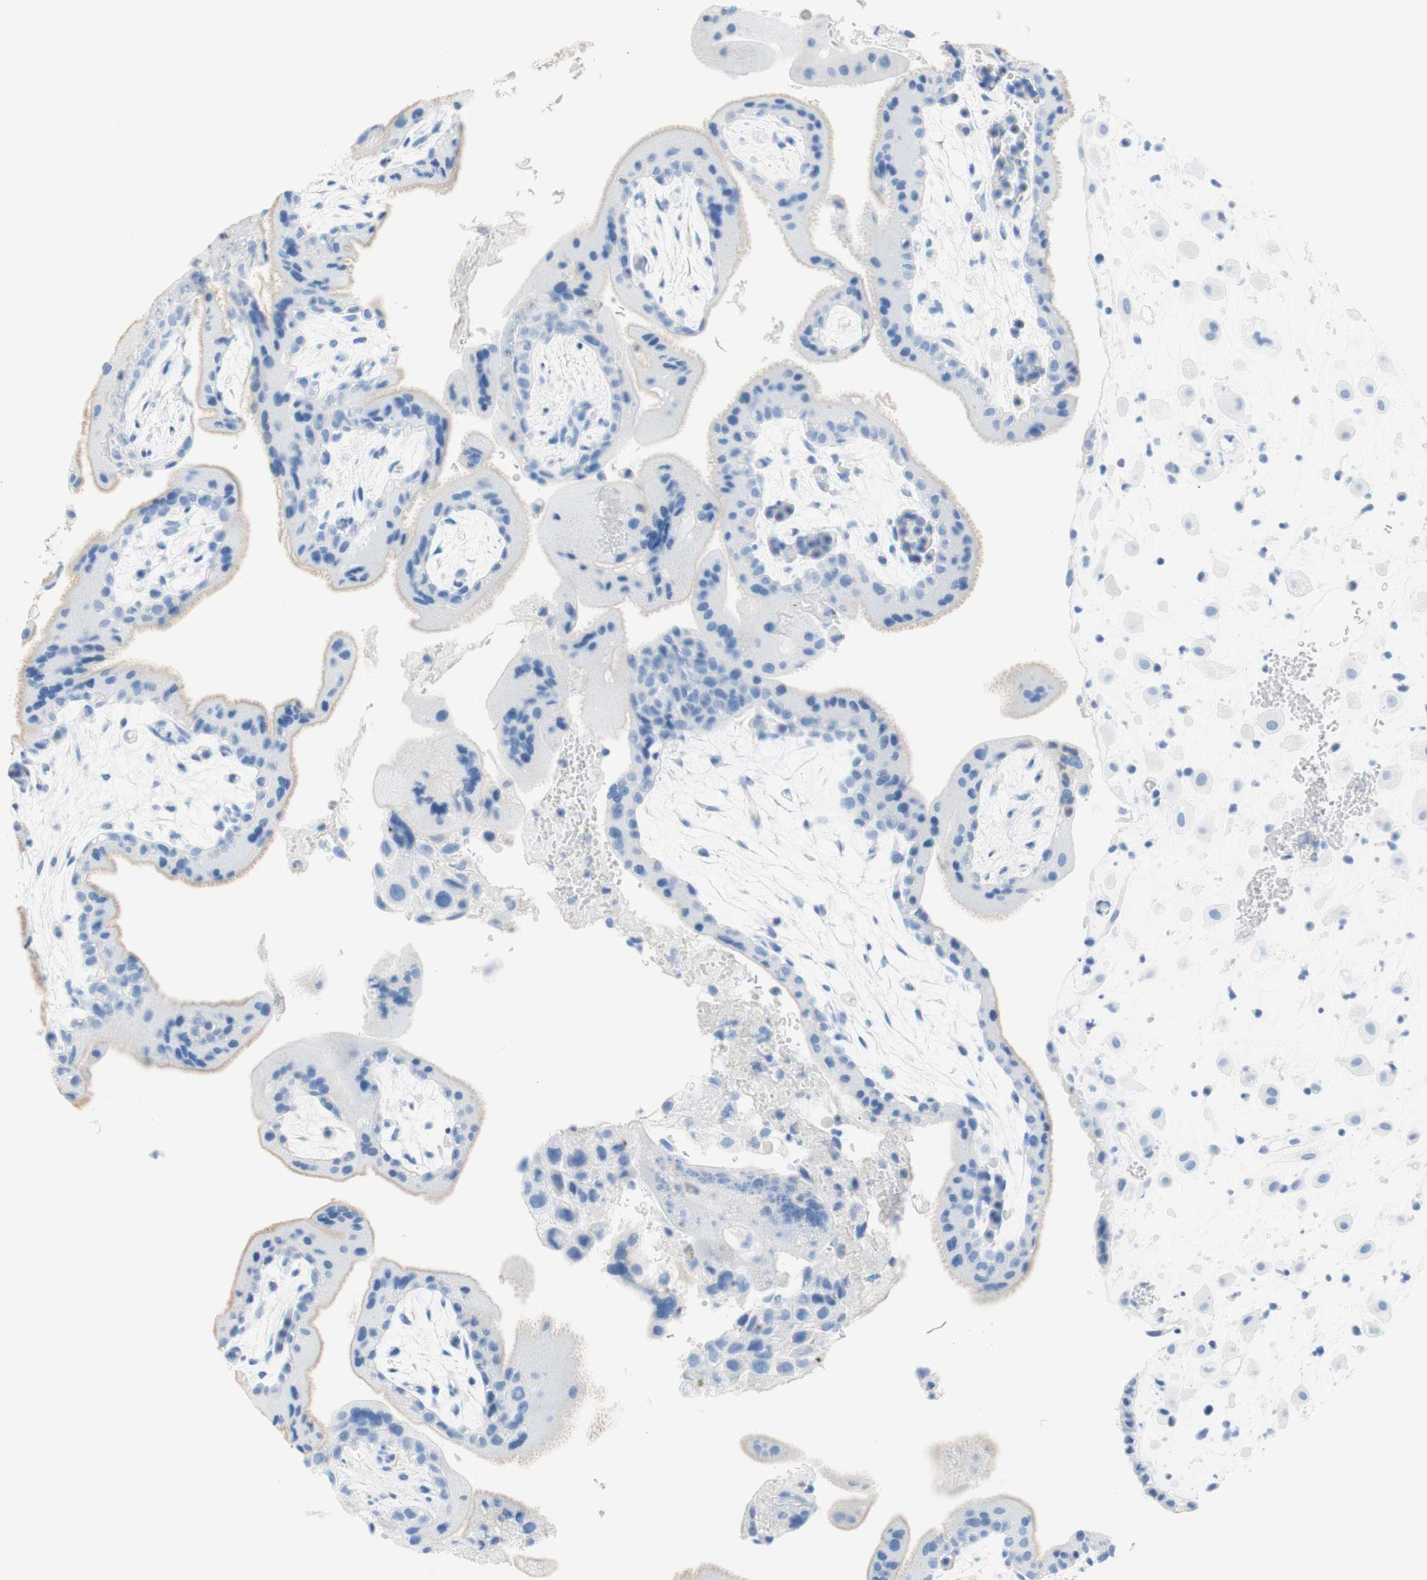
{"staining": {"intensity": "negative", "quantity": "none", "location": "none"}, "tissue": "placenta", "cell_type": "Decidual cells", "image_type": "normal", "snomed": [{"axis": "morphology", "description": "Normal tissue, NOS"}, {"axis": "topography", "description": "Placenta"}], "caption": "Human placenta stained for a protein using immunohistochemistry displays no expression in decidual cells.", "gene": "CEACAM1", "patient": {"sex": "female", "age": 35}}